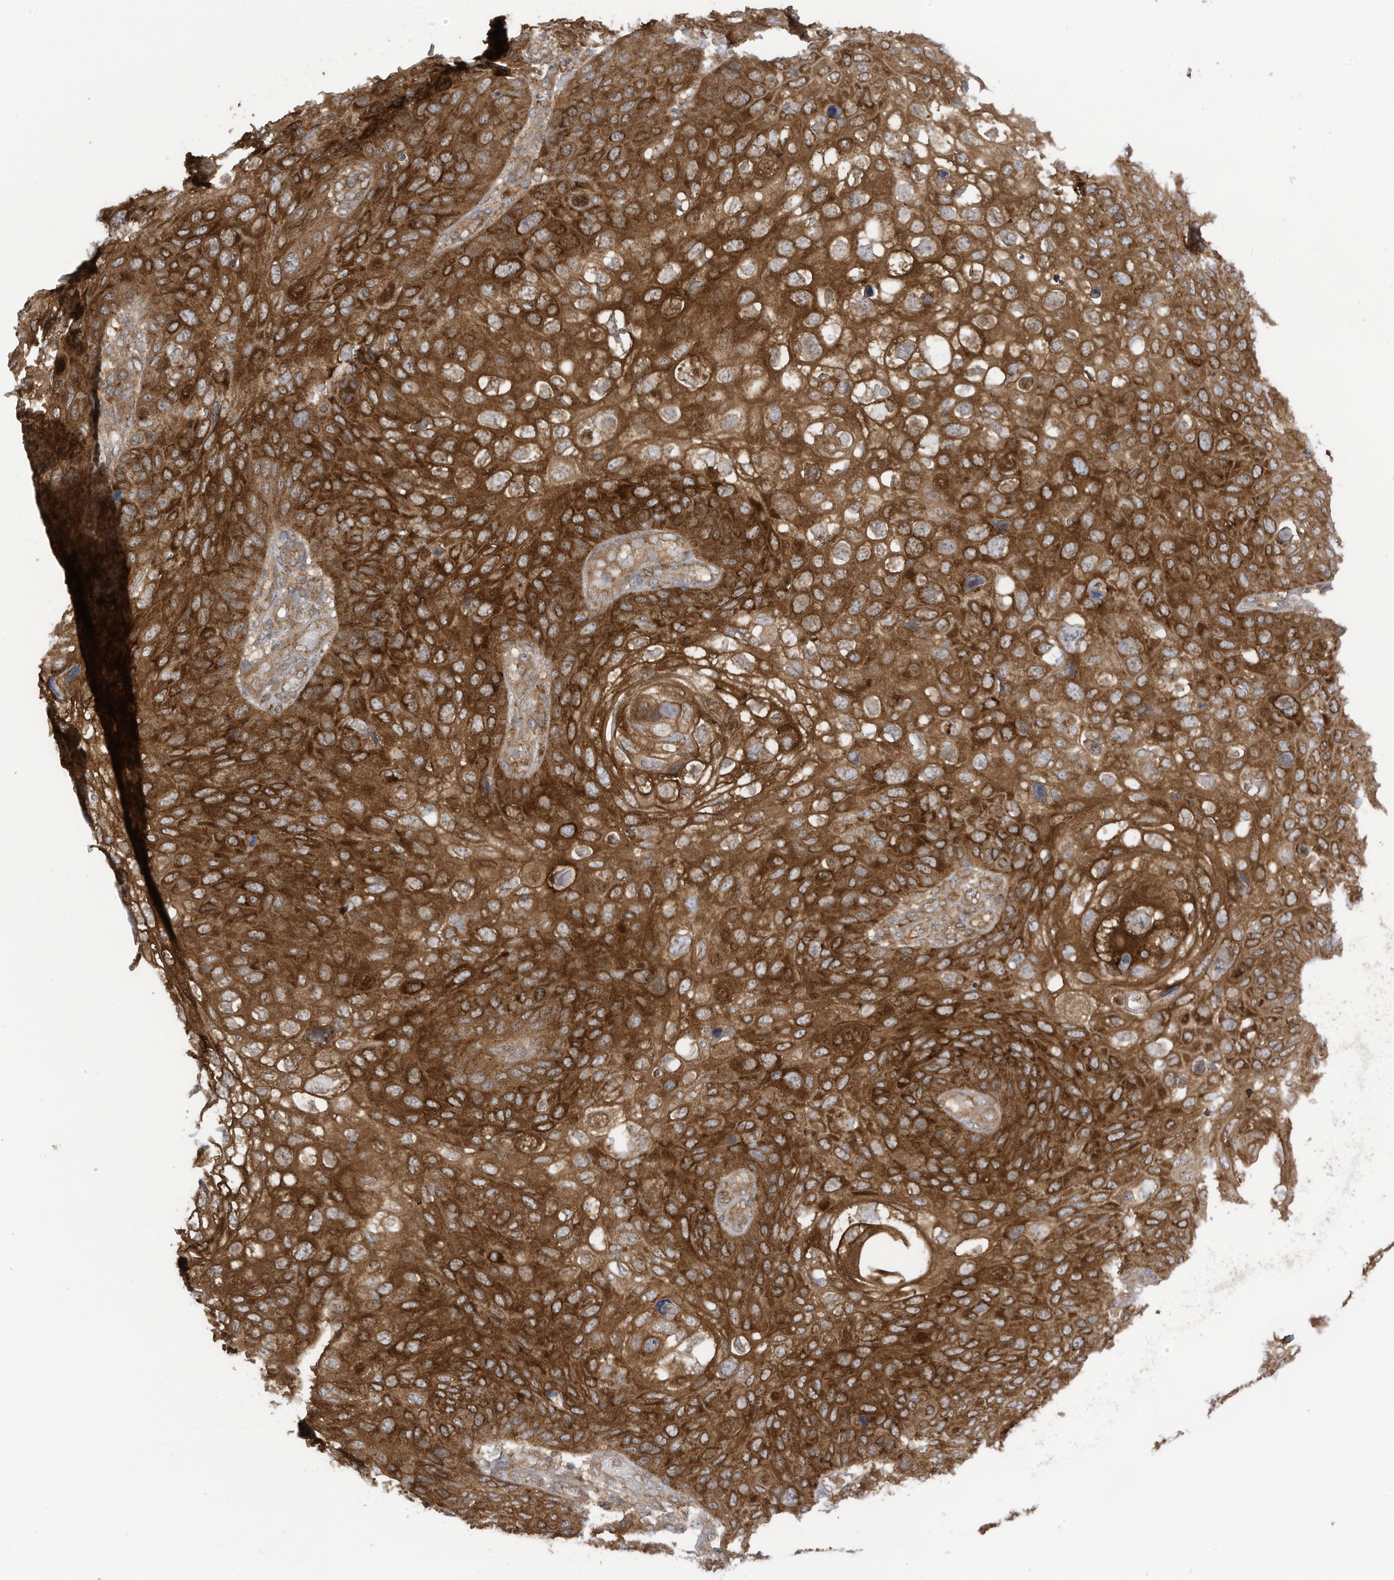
{"staining": {"intensity": "strong", "quantity": ">75%", "location": "cytoplasmic/membranous"}, "tissue": "skin cancer", "cell_type": "Tumor cells", "image_type": "cancer", "snomed": [{"axis": "morphology", "description": "Squamous cell carcinoma, NOS"}, {"axis": "topography", "description": "Skin"}], "caption": "A brown stain highlights strong cytoplasmic/membranous expression of a protein in squamous cell carcinoma (skin) tumor cells.", "gene": "REPS1", "patient": {"sex": "female", "age": 90}}